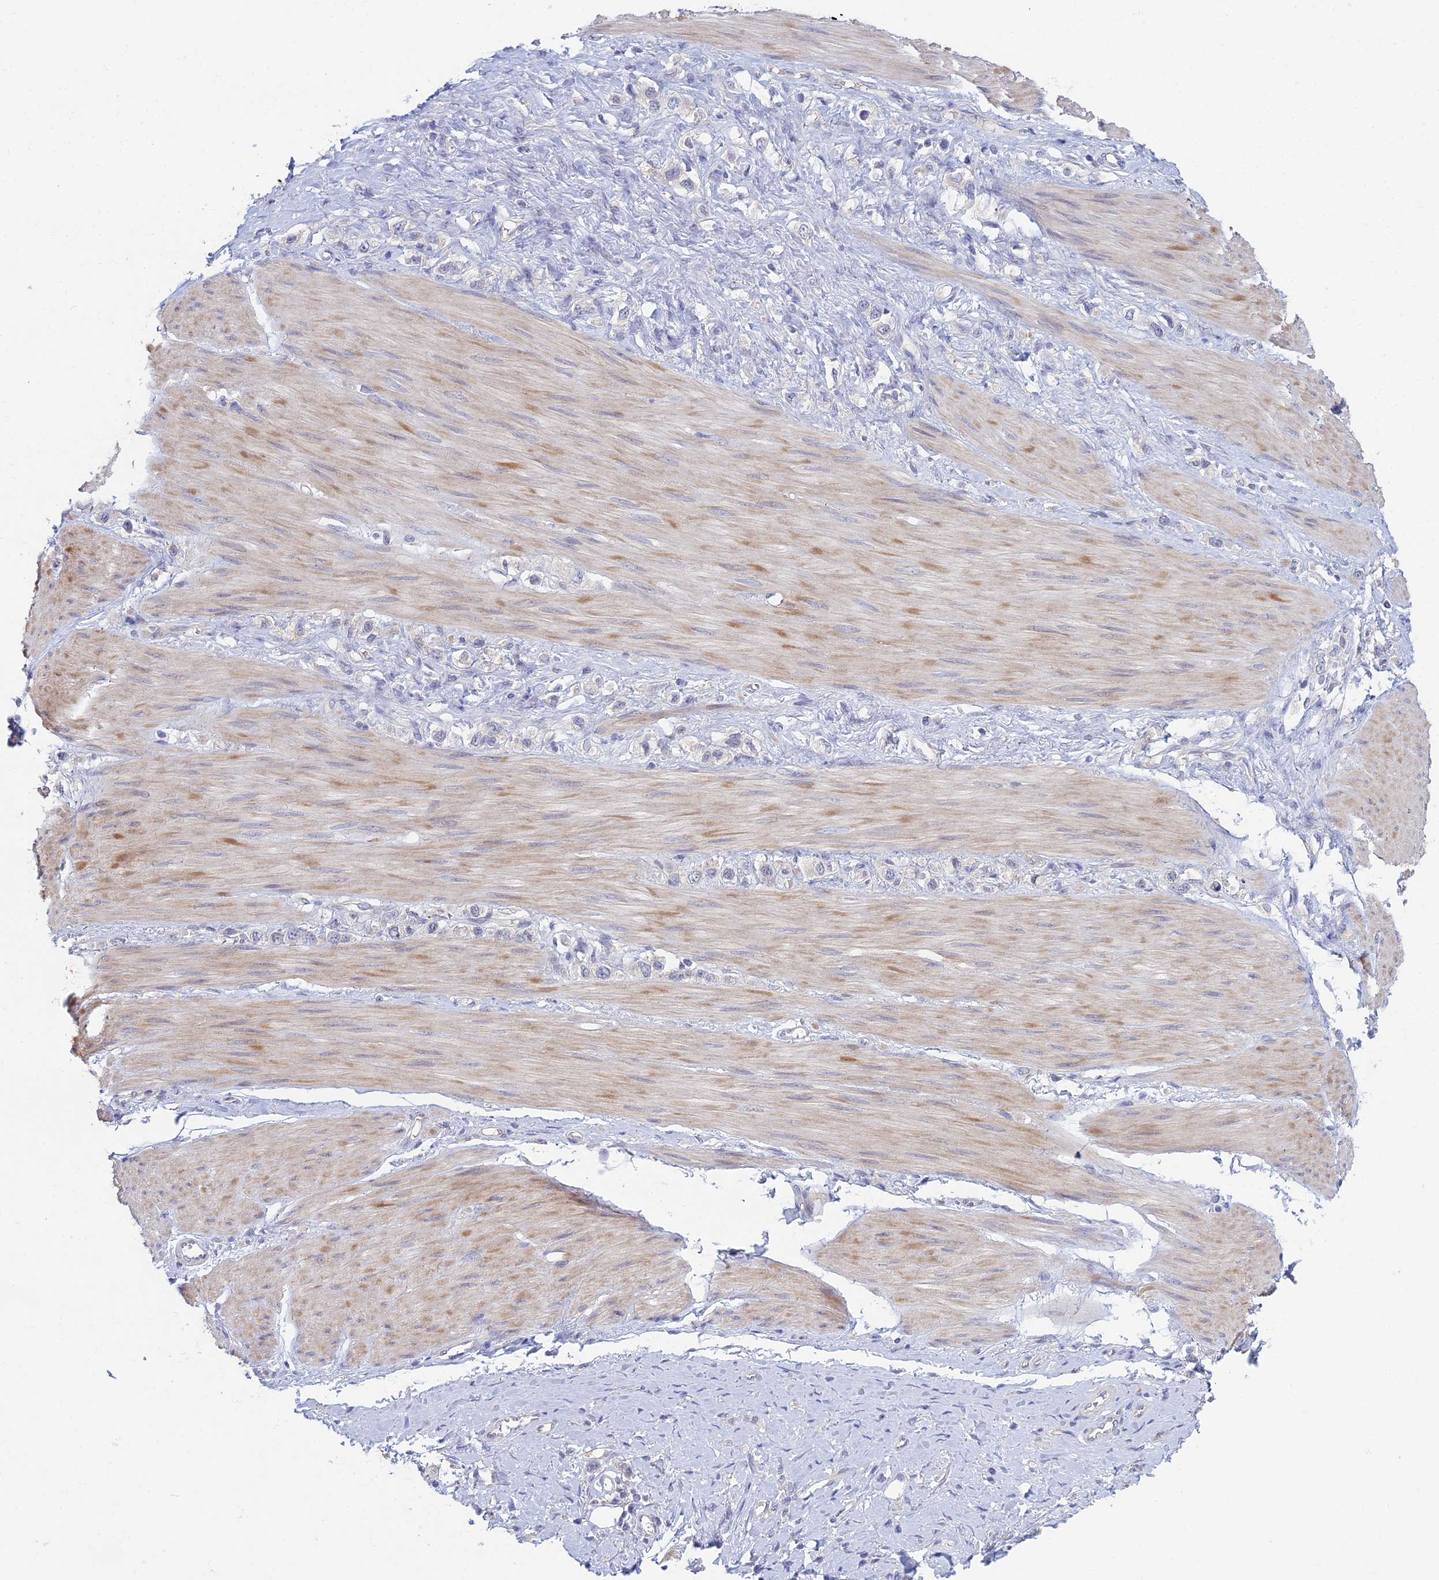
{"staining": {"intensity": "negative", "quantity": "none", "location": "none"}, "tissue": "stomach cancer", "cell_type": "Tumor cells", "image_type": "cancer", "snomed": [{"axis": "morphology", "description": "Adenocarcinoma, NOS"}, {"axis": "topography", "description": "Stomach"}], "caption": "Stomach adenocarcinoma was stained to show a protein in brown. There is no significant expression in tumor cells.", "gene": "METTL26", "patient": {"sex": "female", "age": 65}}